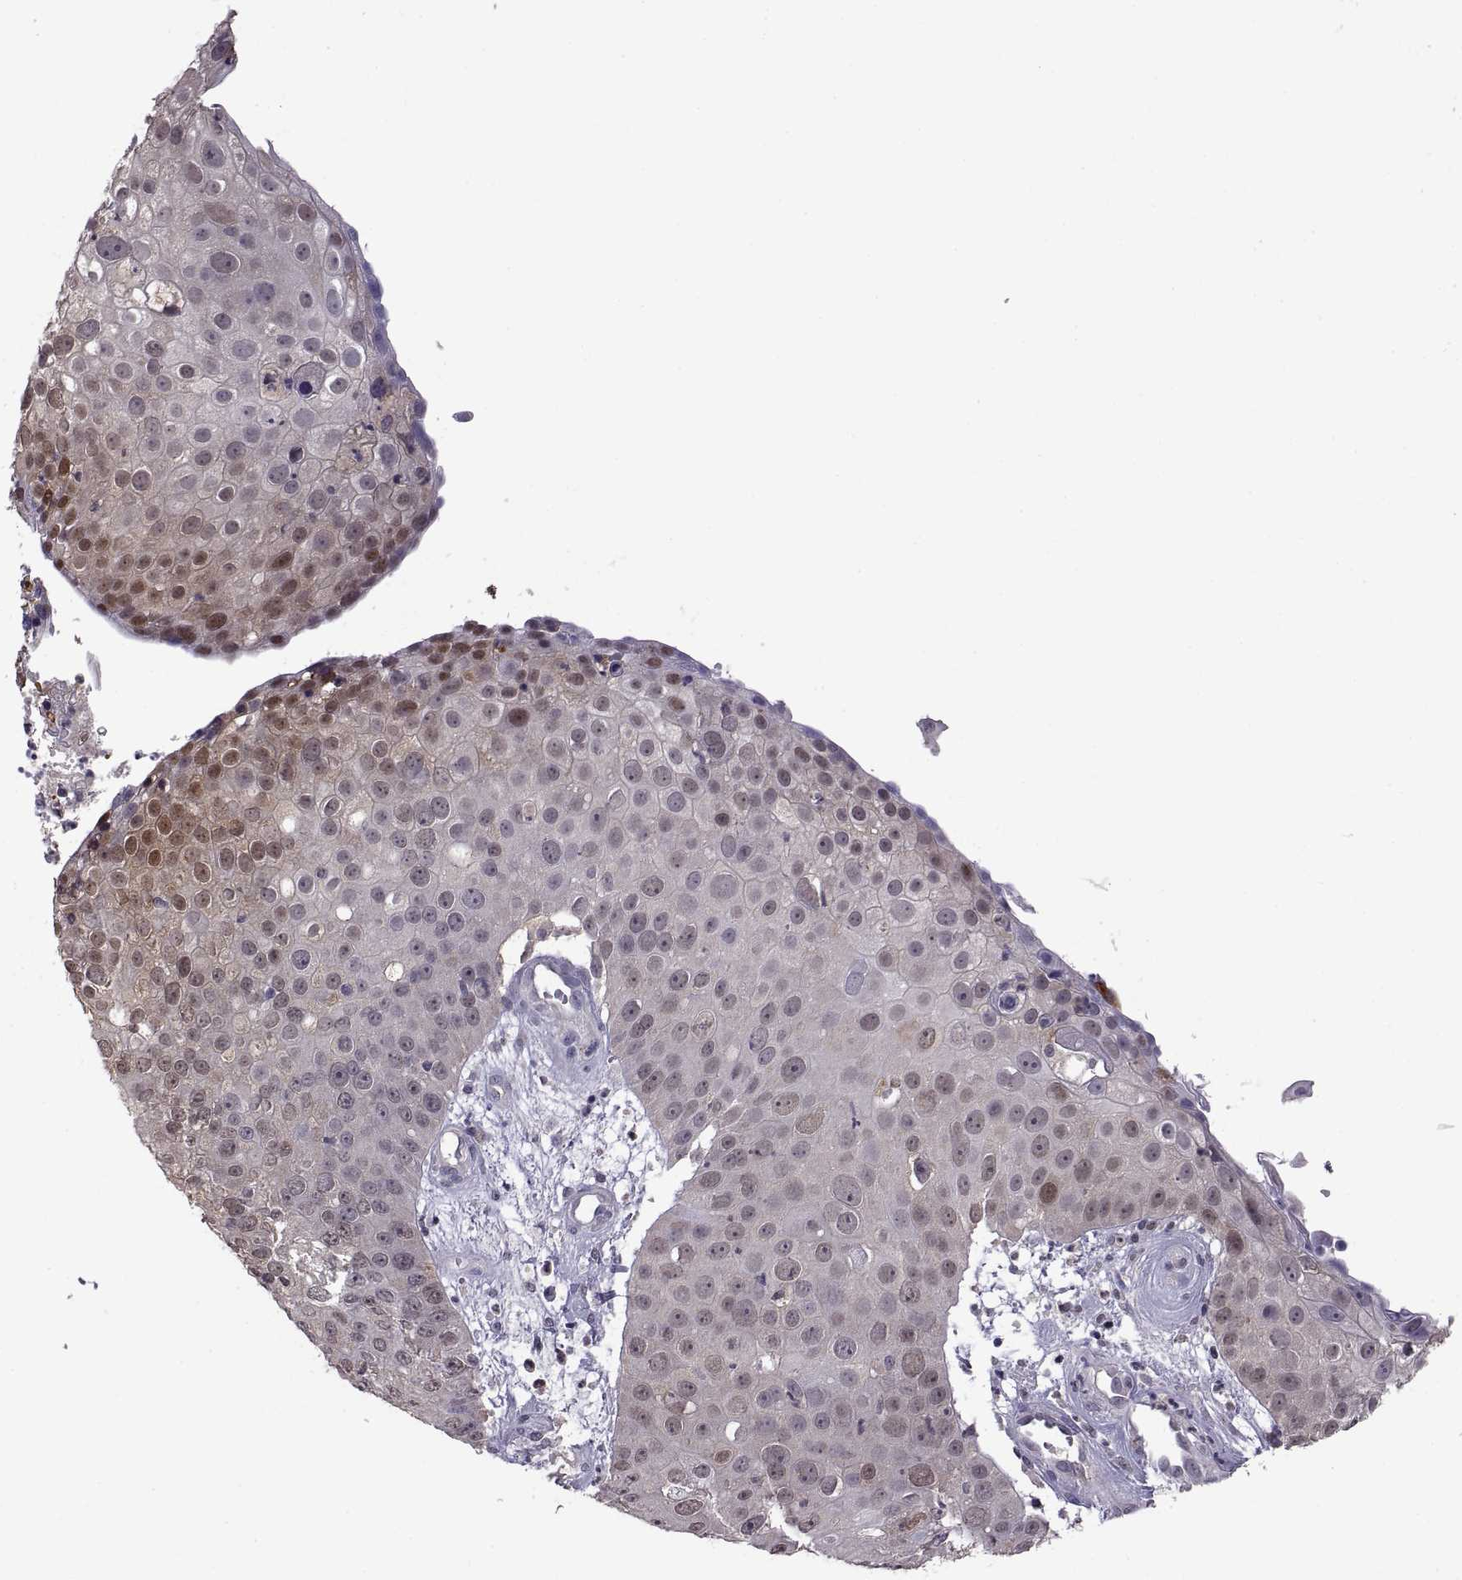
{"staining": {"intensity": "weak", "quantity": "<25%", "location": "cytoplasmic/membranous,nuclear"}, "tissue": "skin cancer", "cell_type": "Tumor cells", "image_type": "cancer", "snomed": [{"axis": "morphology", "description": "Squamous cell carcinoma, NOS"}, {"axis": "topography", "description": "Skin"}], "caption": "Skin squamous cell carcinoma was stained to show a protein in brown. There is no significant expression in tumor cells. (Immunohistochemistry, brightfield microscopy, high magnification).", "gene": "FGF9", "patient": {"sex": "male", "age": 71}}